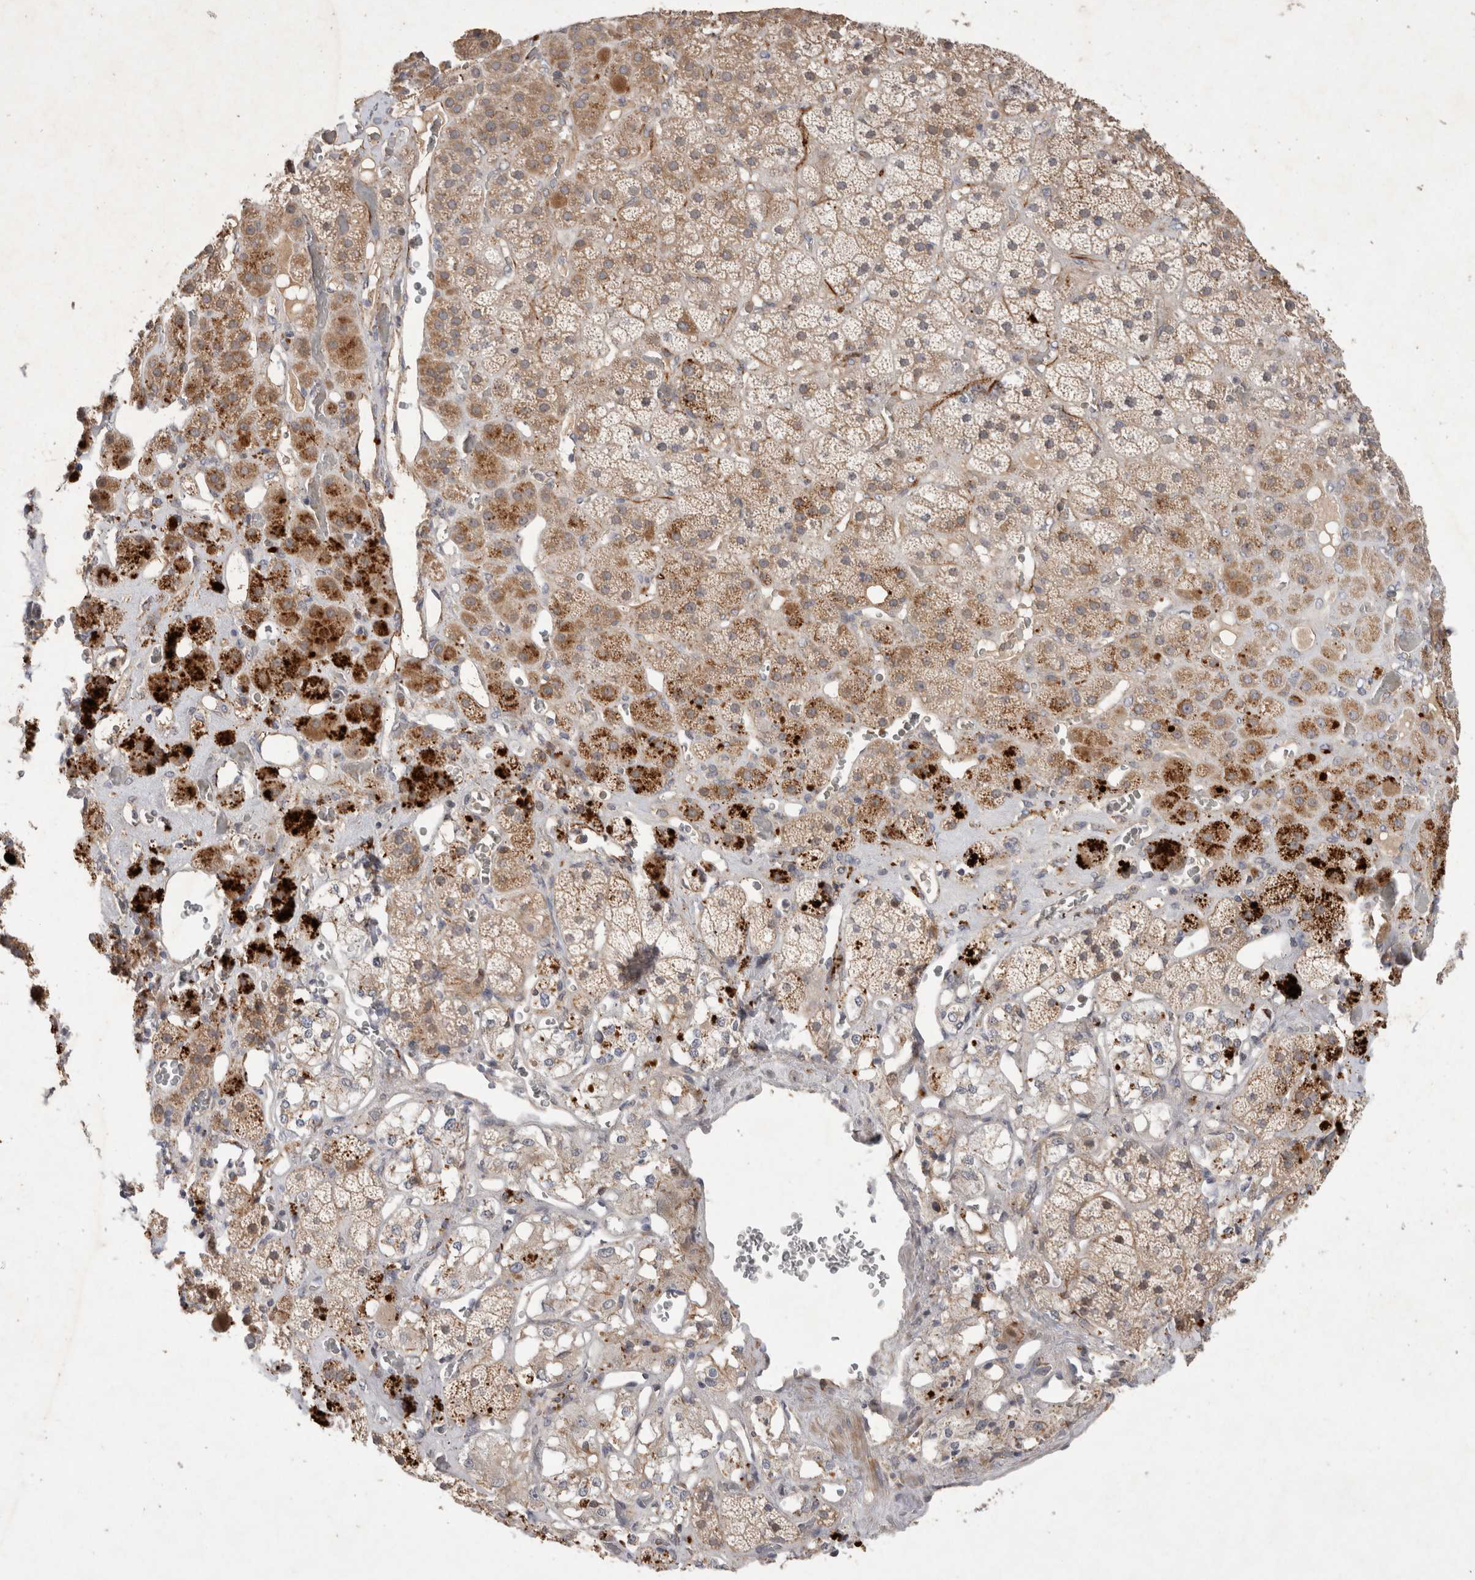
{"staining": {"intensity": "strong", "quantity": "25%-75%", "location": "cytoplasmic/membranous"}, "tissue": "adrenal gland", "cell_type": "Glandular cells", "image_type": "normal", "snomed": [{"axis": "morphology", "description": "Normal tissue, NOS"}, {"axis": "topography", "description": "Adrenal gland"}], "caption": "Brown immunohistochemical staining in normal adrenal gland reveals strong cytoplasmic/membranous expression in about 25%-75% of glandular cells. The protein is shown in brown color, while the nuclei are stained blue.", "gene": "NMU", "patient": {"sex": "male", "age": 57}}